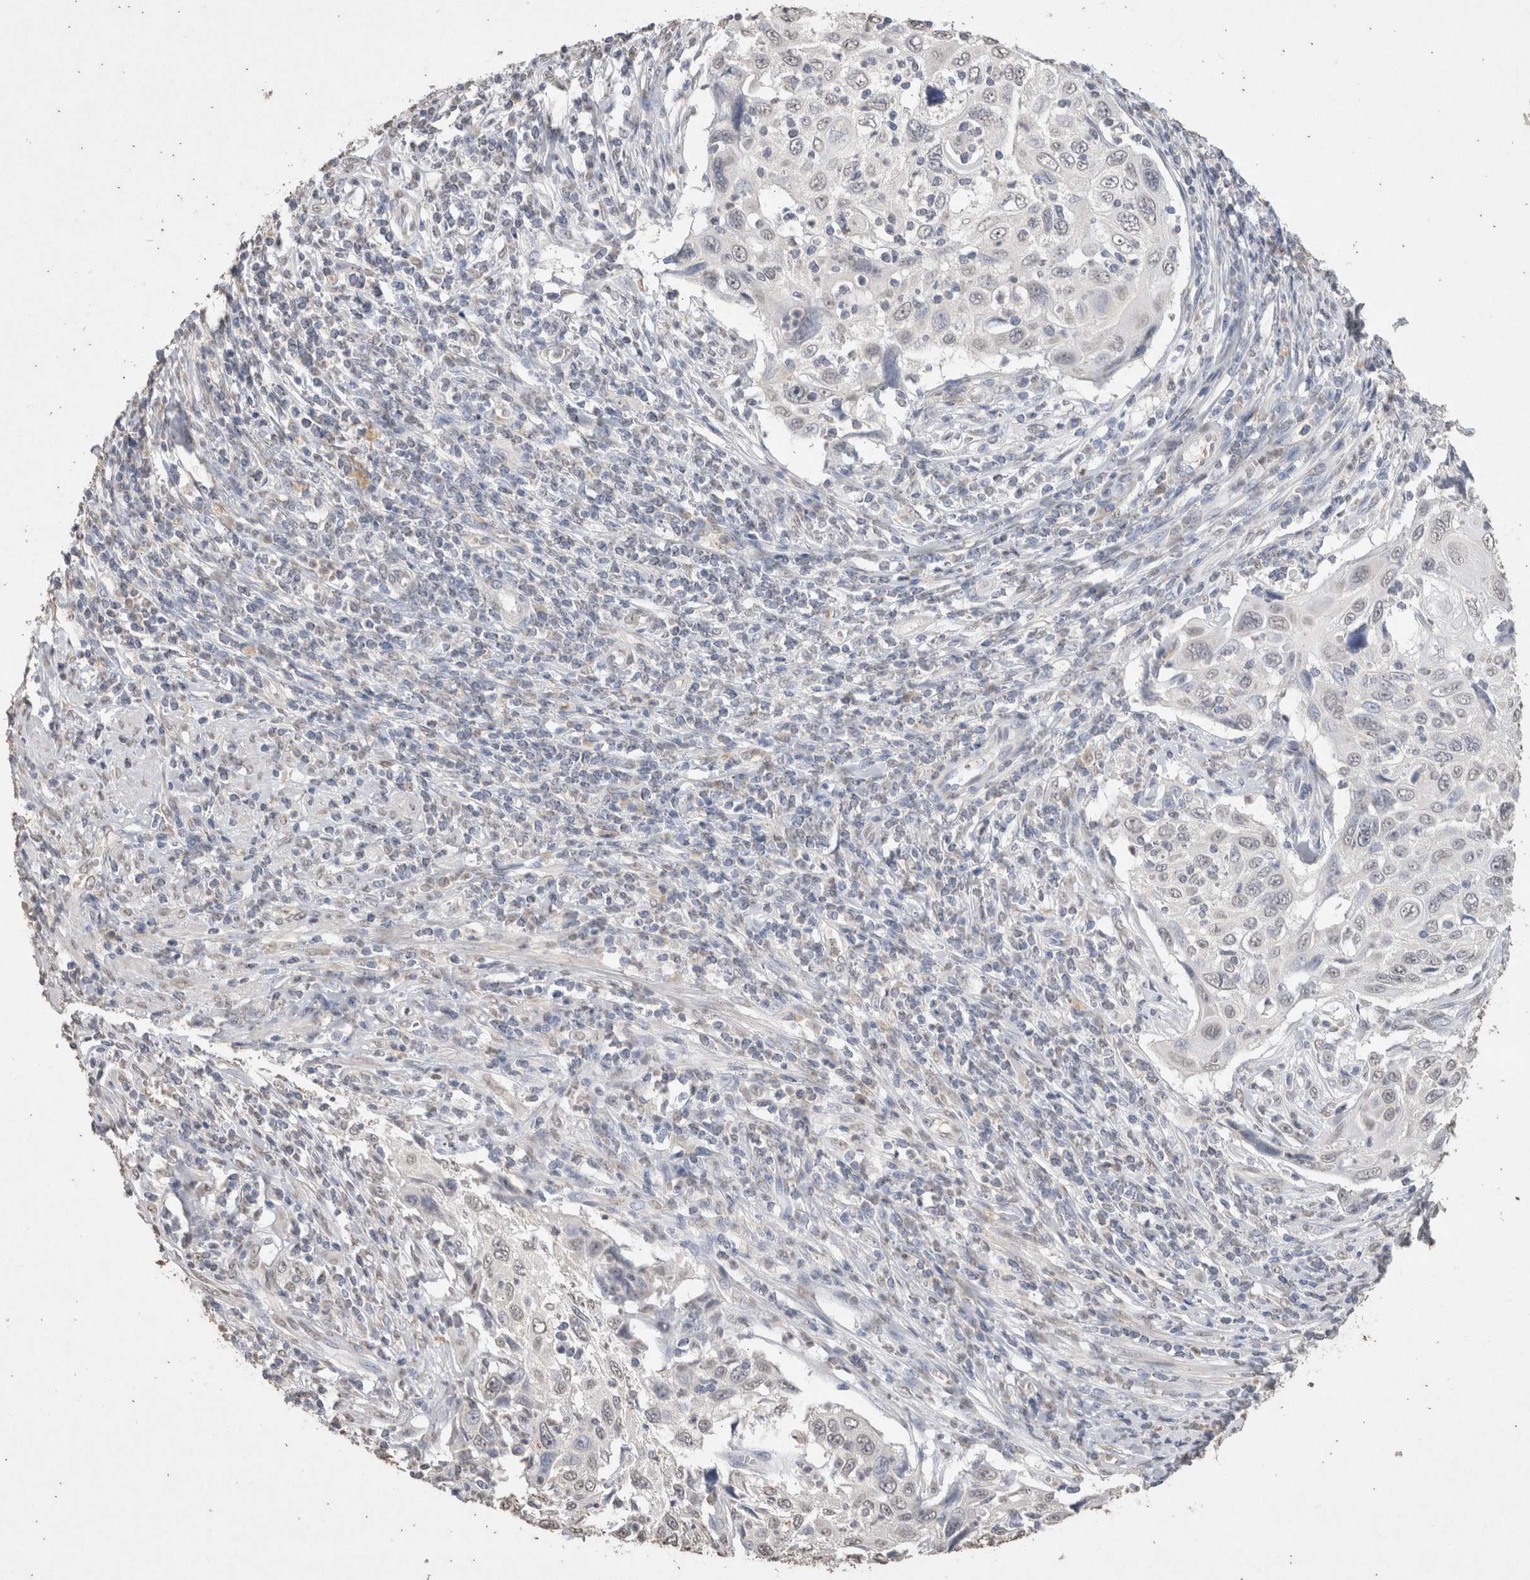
{"staining": {"intensity": "negative", "quantity": "none", "location": "none"}, "tissue": "cervical cancer", "cell_type": "Tumor cells", "image_type": "cancer", "snomed": [{"axis": "morphology", "description": "Squamous cell carcinoma, NOS"}, {"axis": "topography", "description": "Cervix"}], "caption": "DAB (3,3'-diaminobenzidine) immunohistochemical staining of human cervical squamous cell carcinoma shows no significant positivity in tumor cells.", "gene": "LGALS2", "patient": {"sex": "female", "age": 70}}